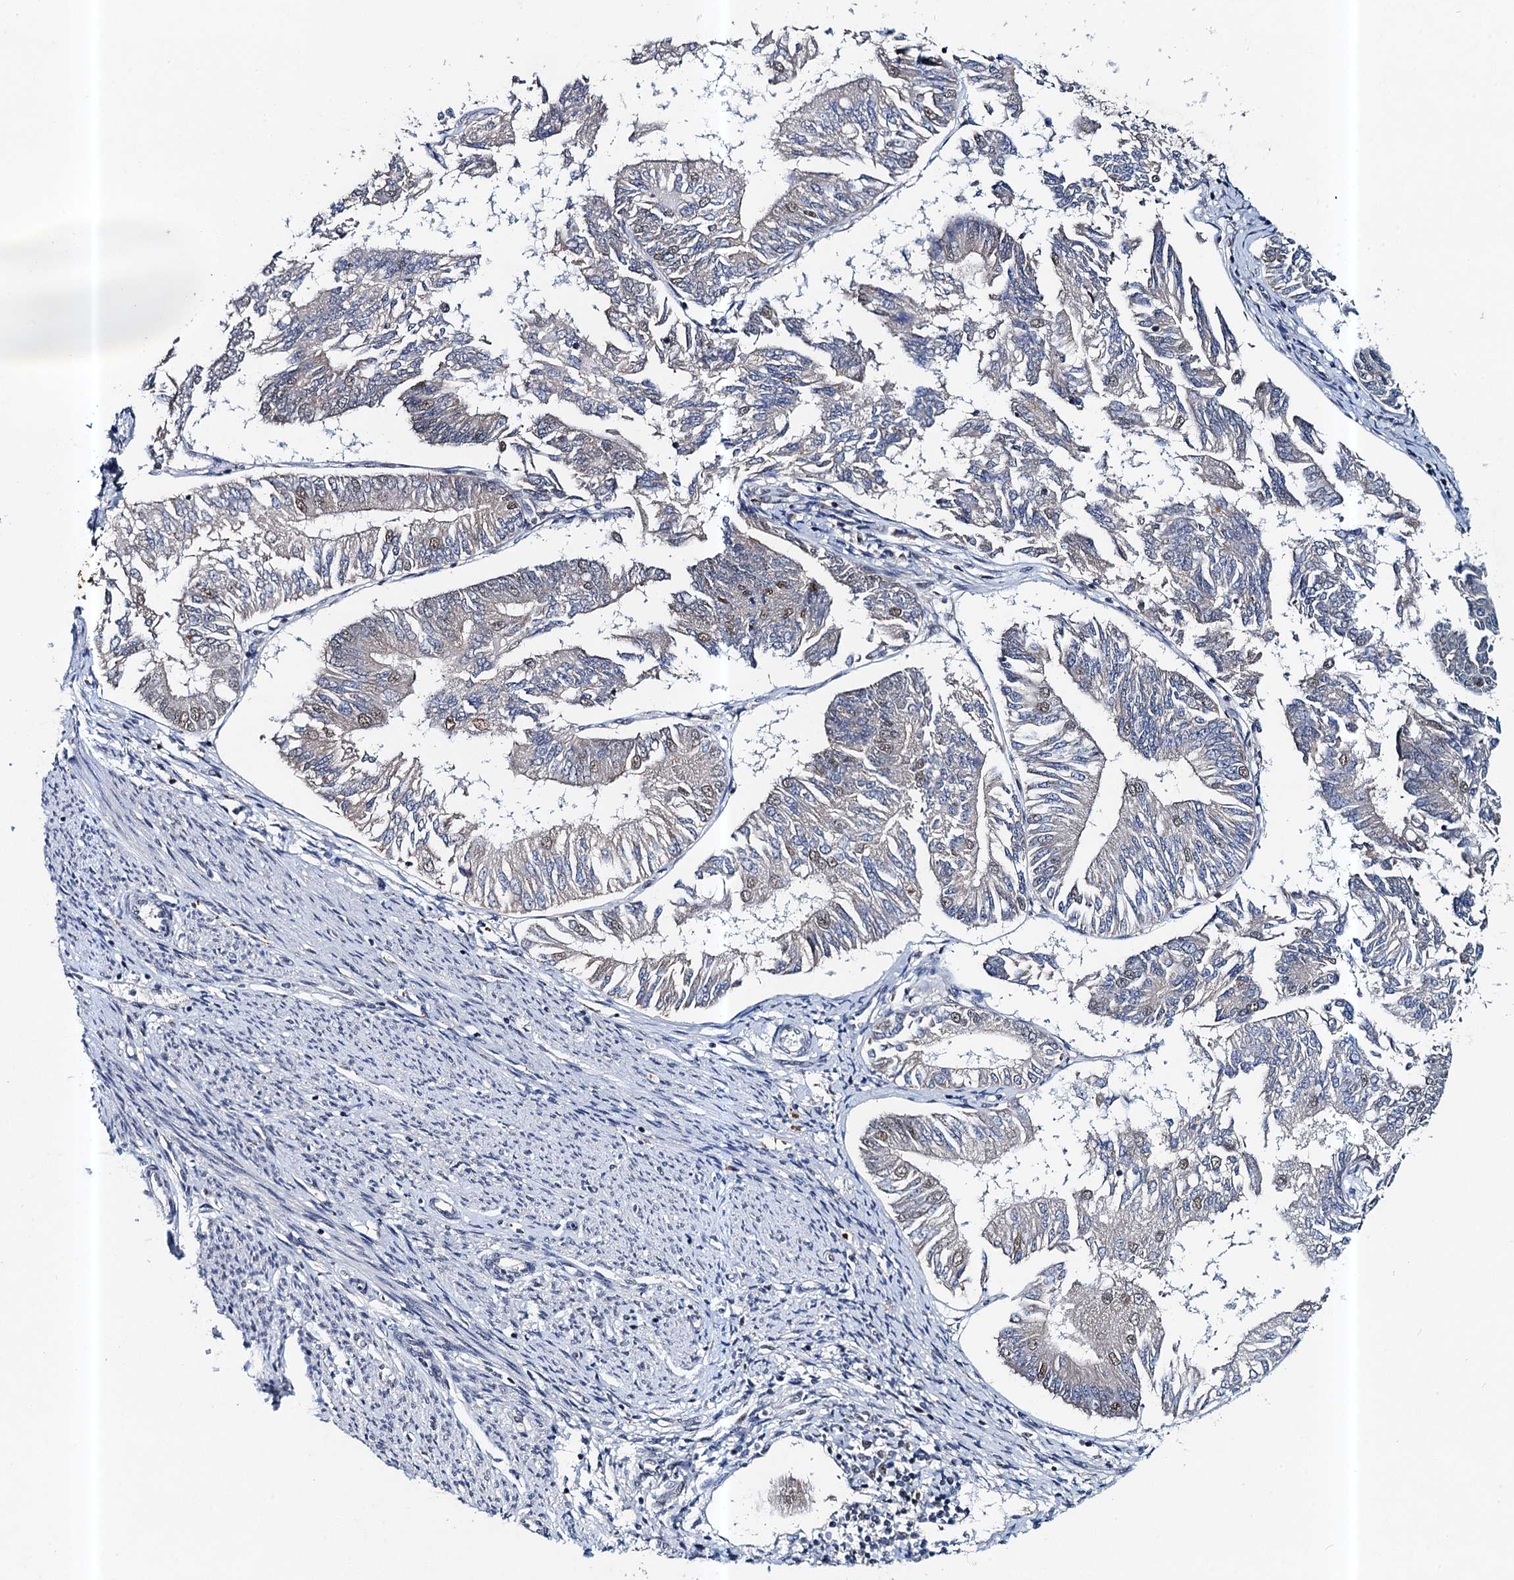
{"staining": {"intensity": "moderate", "quantity": "<25%", "location": "nuclear"}, "tissue": "endometrial cancer", "cell_type": "Tumor cells", "image_type": "cancer", "snomed": [{"axis": "morphology", "description": "Adenocarcinoma, NOS"}, {"axis": "topography", "description": "Endometrium"}], "caption": "Tumor cells show low levels of moderate nuclear expression in about <25% of cells in human adenocarcinoma (endometrial).", "gene": "CSTF3", "patient": {"sex": "female", "age": 58}}